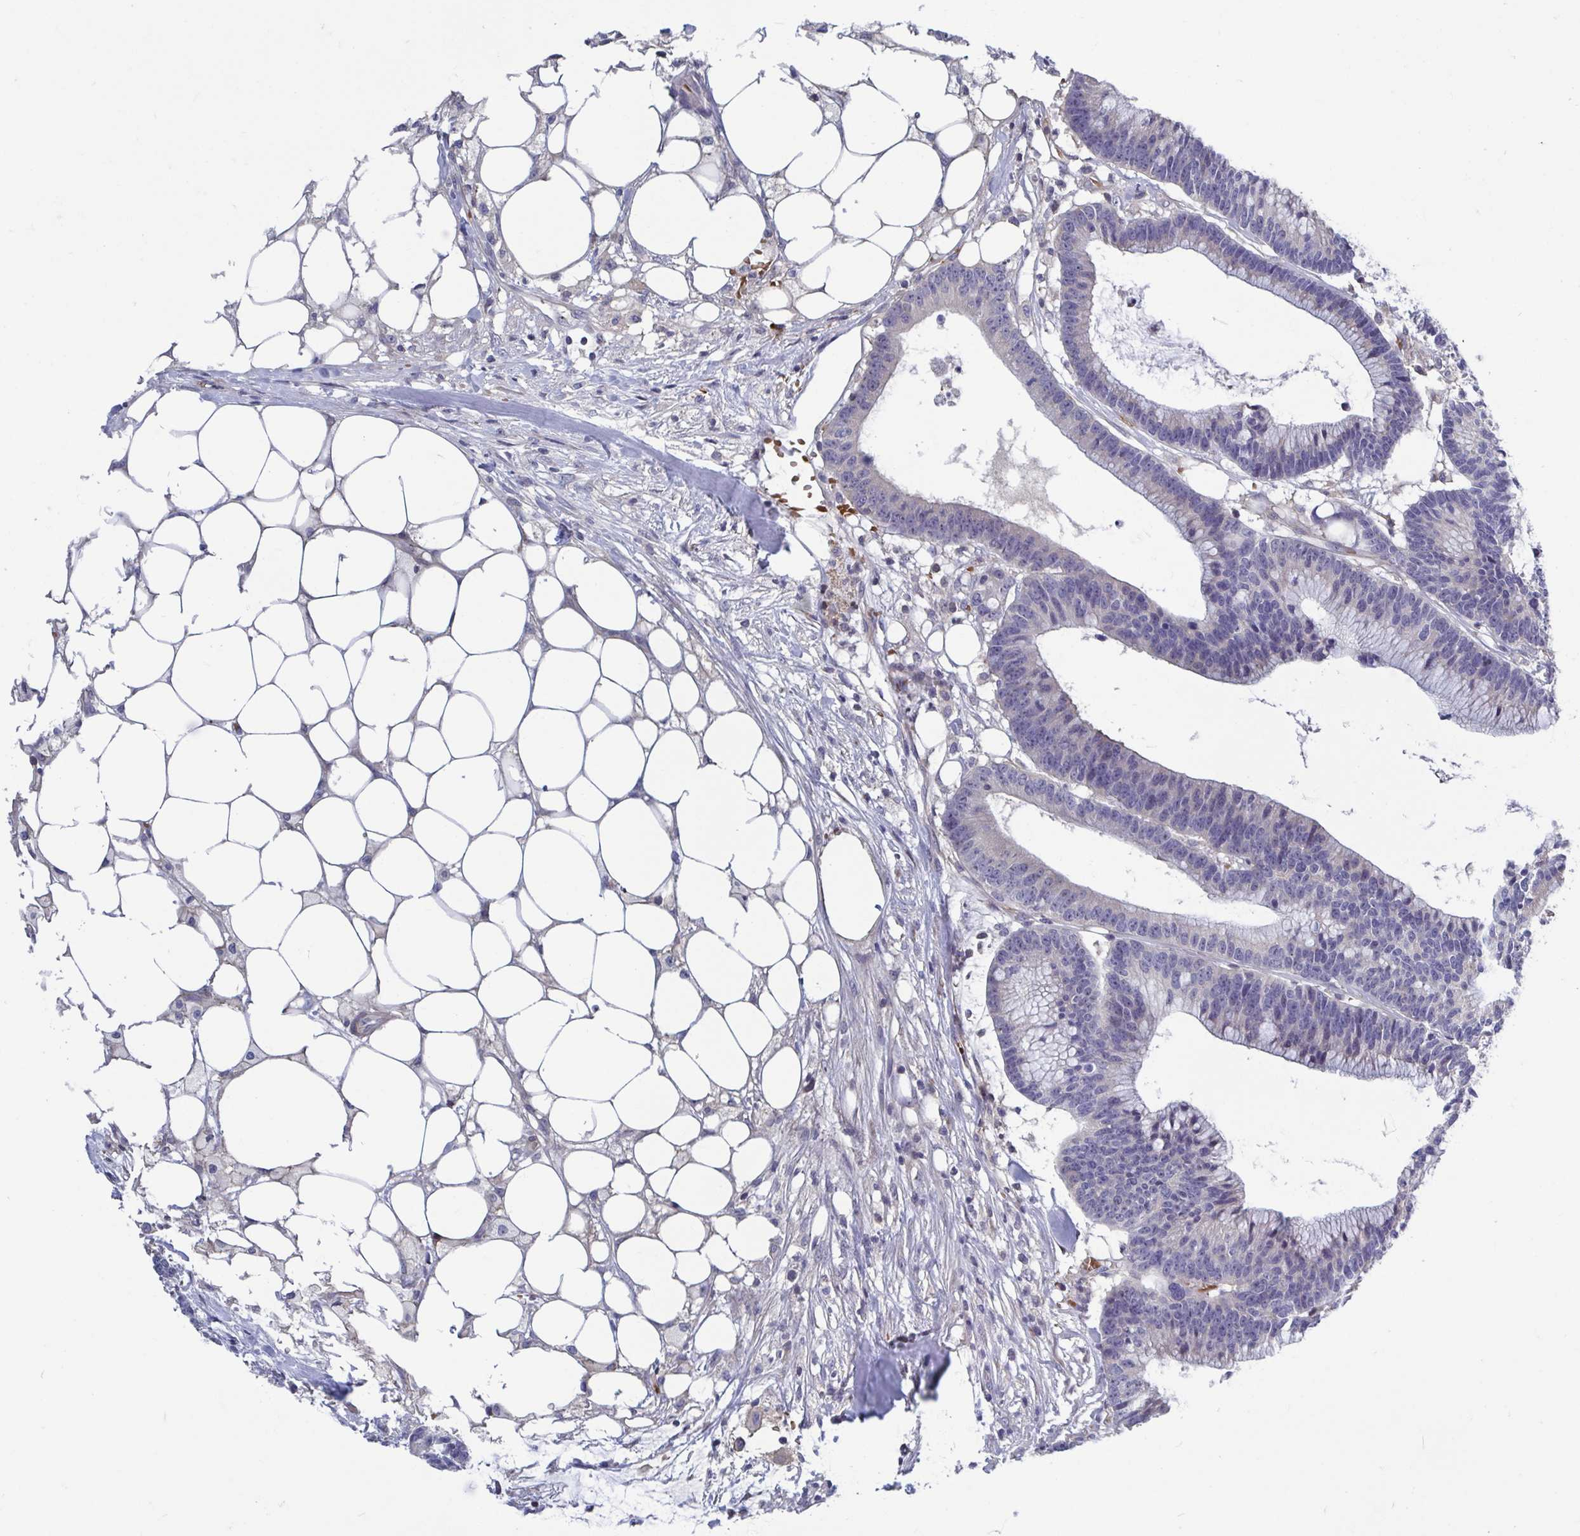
{"staining": {"intensity": "negative", "quantity": "none", "location": "none"}, "tissue": "colorectal cancer", "cell_type": "Tumor cells", "image_type": "cancer", "snomed": [{"axis": "morphology", "description": "Adenocarcinoma, NOS"}, {"axis": "topography", "description": "Colon"}], "caption": "A high-resolution micrograph shows immunohistochemistry (IHC) staining of colorectal cancer (adenocarcinoma), which shows no significant positivity in tumor cells.", "gene": "LRRC38", "patient": {"sex": "female", "age": 78}}